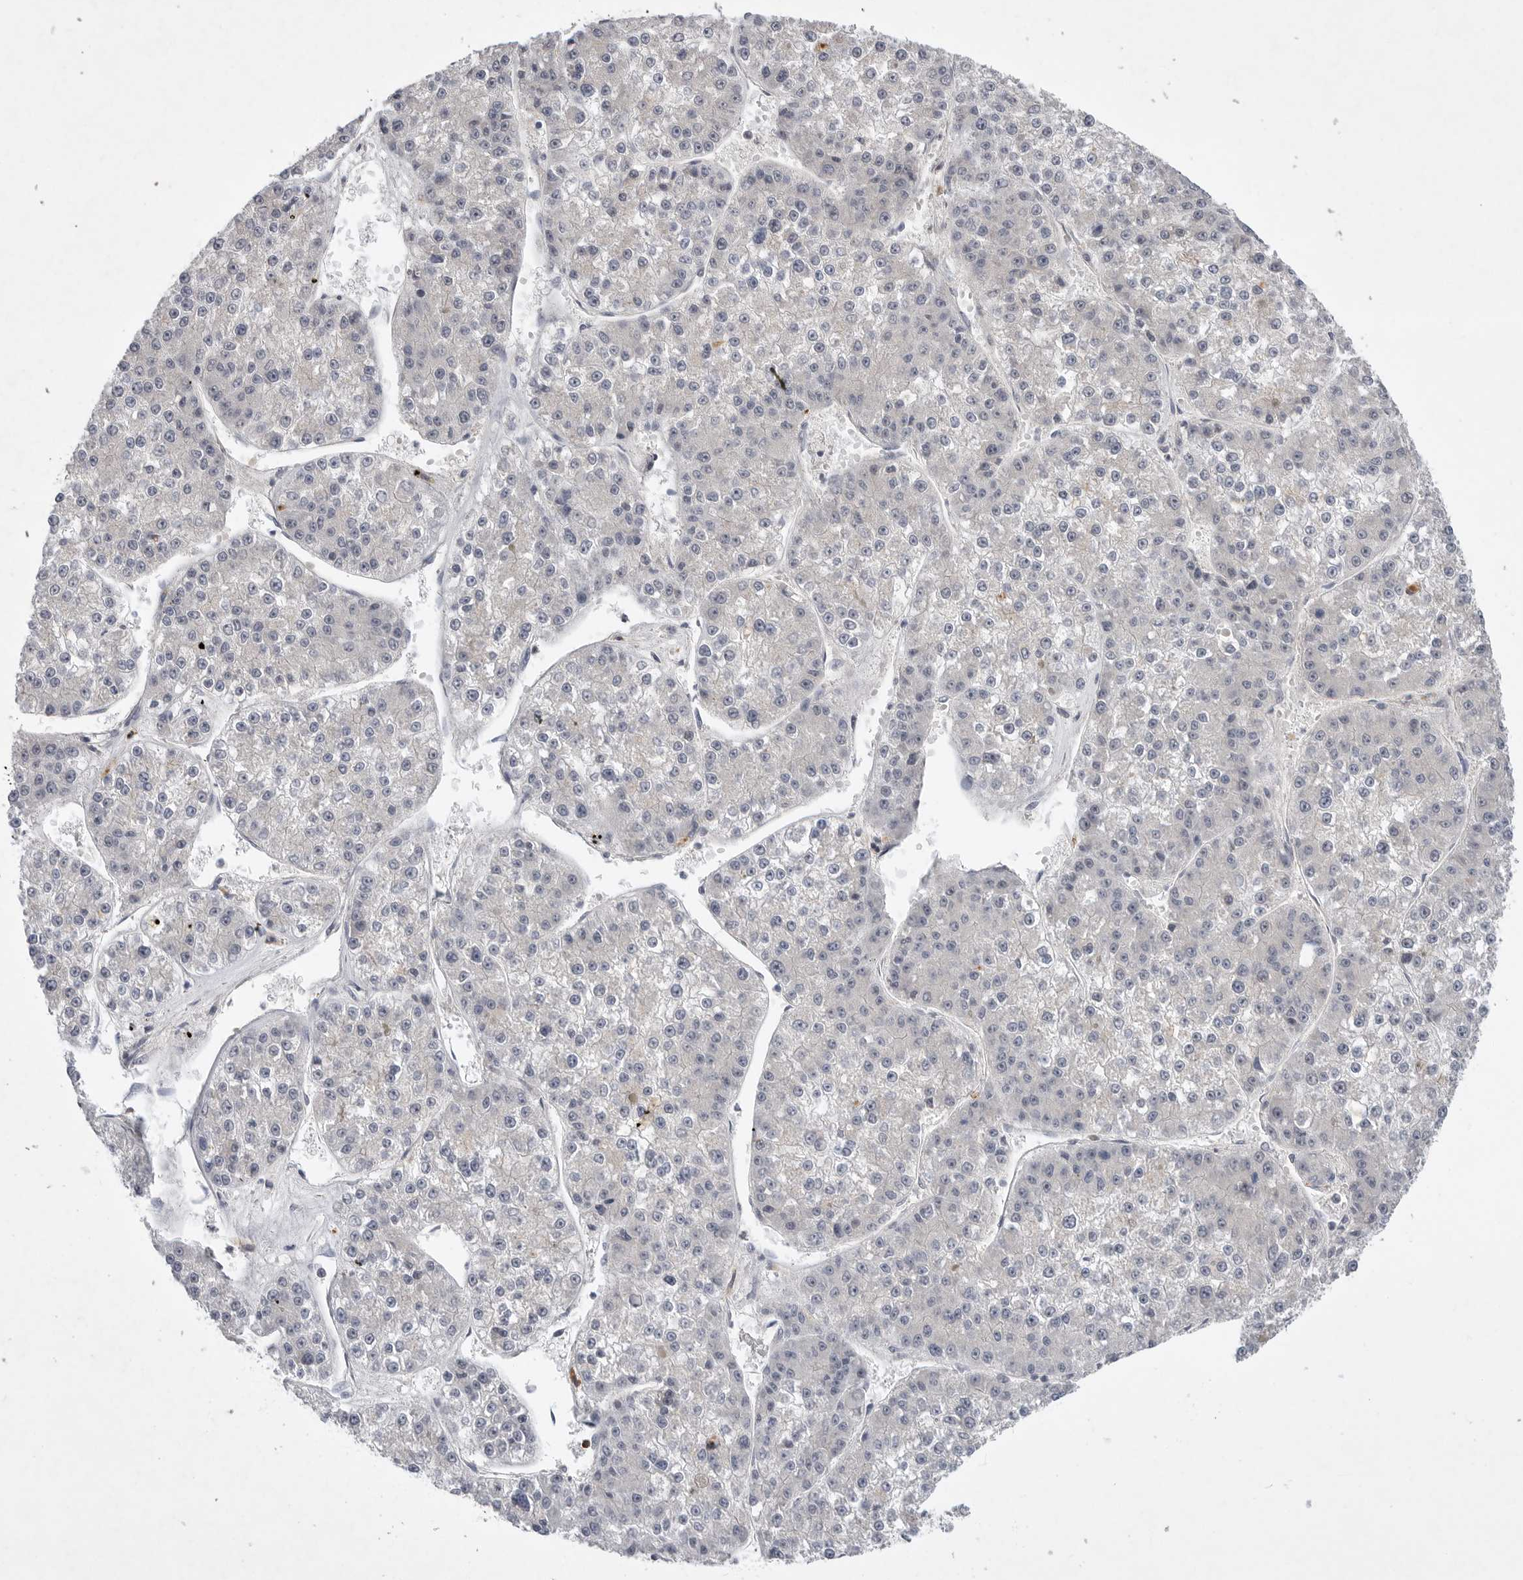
{"staining": {"intensity": "negative", "quantity": "none", "location": "none"}, "tissue": "liver cancer", "cell_type": "Tumor cells", "image_type": "cancer", "snomed": [{"axis": "morphology", "description": "Carcinoma, Hepatocellular, NOS"}, {"axis": "topography", "description": "Liver"}], "caption": "Human liver cancer stained for a protein using IHC exhibits no expression in tumor cells.", "gene": "ITGAD", "patient": {"sex": "female", "age": 73}}